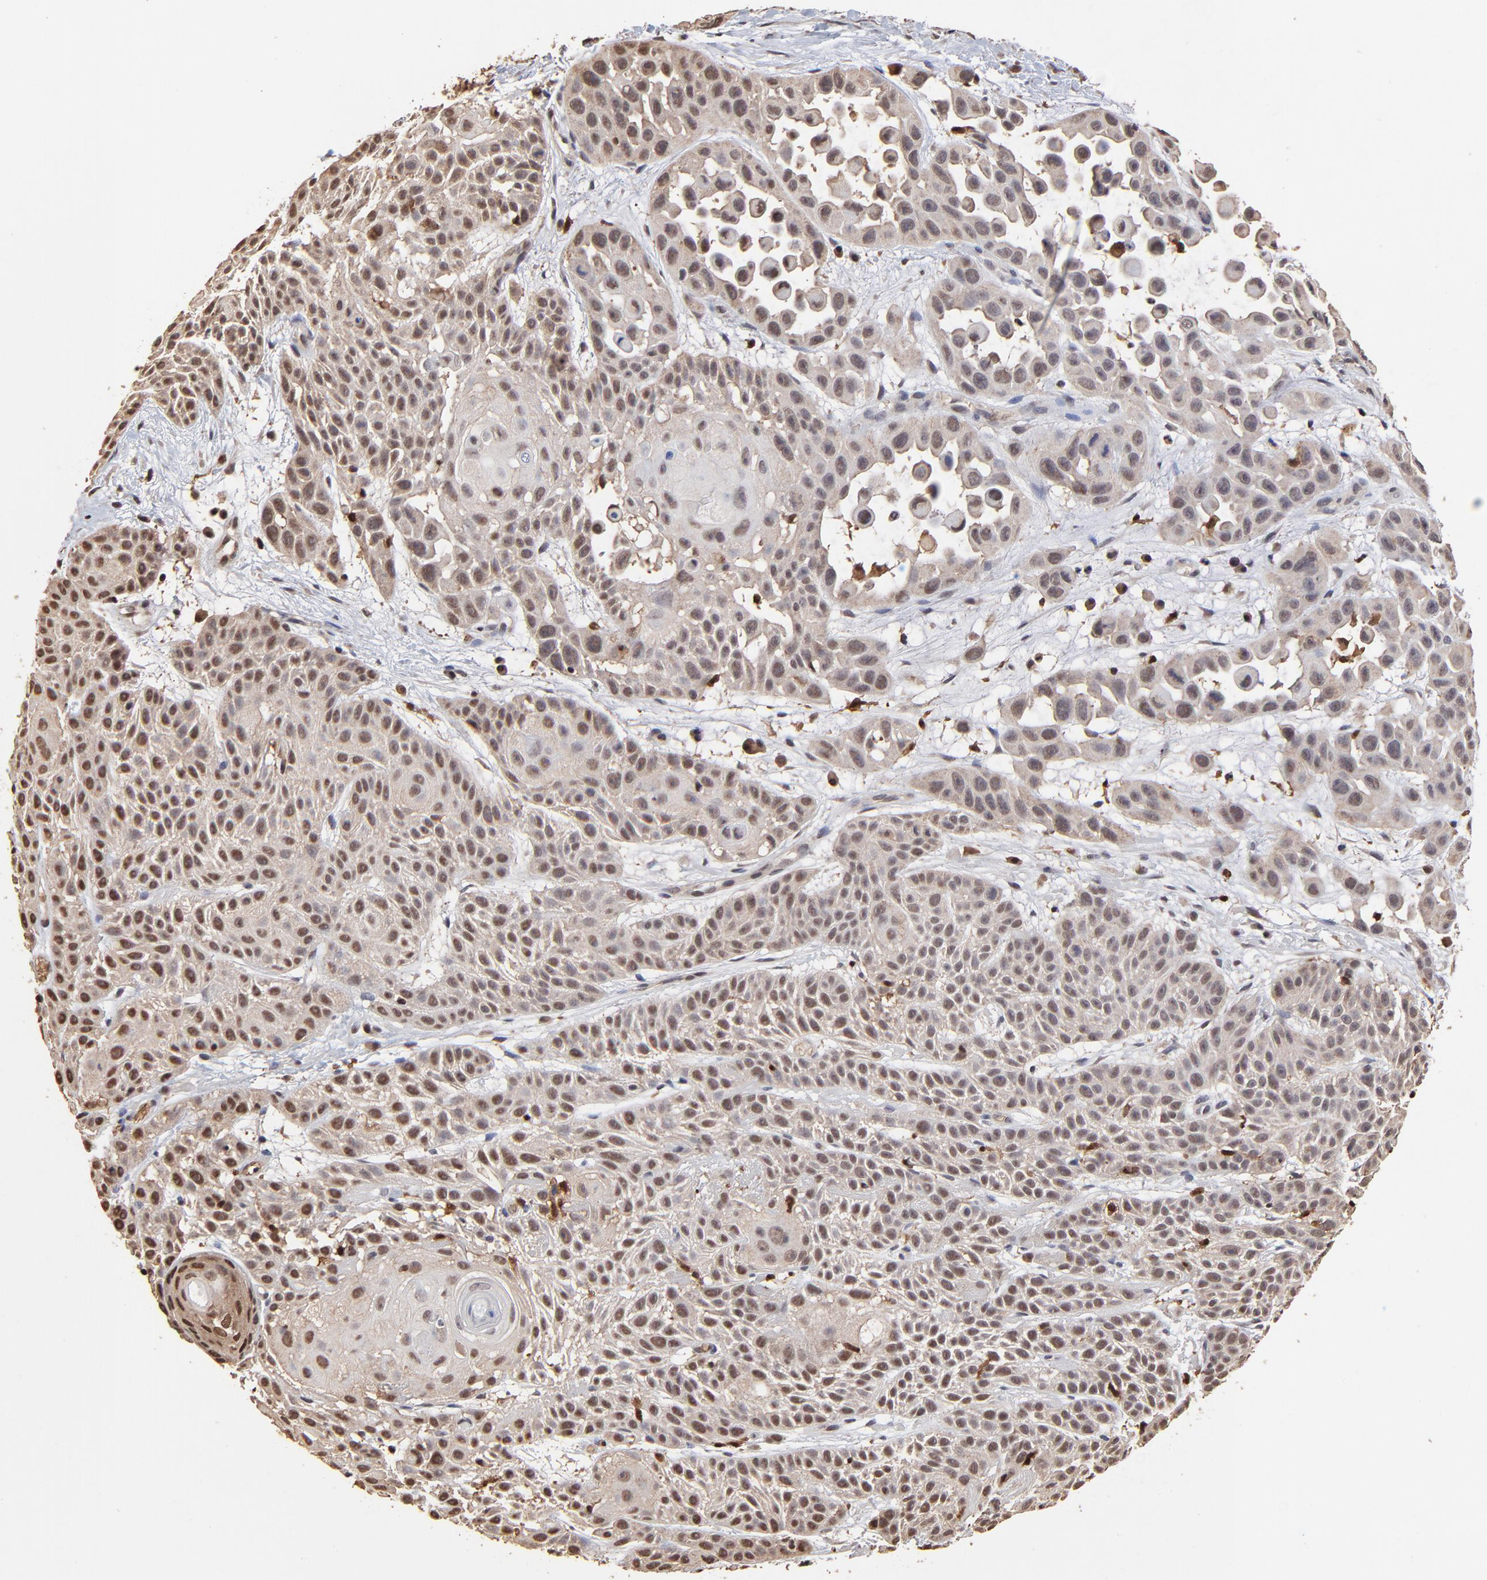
{"staining": {"intensity": "weak", "quantity": "25%-75%", "location": "cytoplasmic/membranous,nuclear"}, "tissue": "skin cancer", "cell_type": "Tumor cells", "image_type": "cancer", "snomed": [{"axis": "morphology", "description": "Squamous cell carcinoma, NOS"}, {"axis": "topography", "description": "Skin"}], "caption": "There is low levels of weak cytoplasmic/membranous and nuclear staining in tumor cells of skin cancer (squamous cell carcinoma), as demonstrated by immunohistochemical staining (brown color).", "gene": "CASP1", "patient": {"sex": "male", "age": 81}}